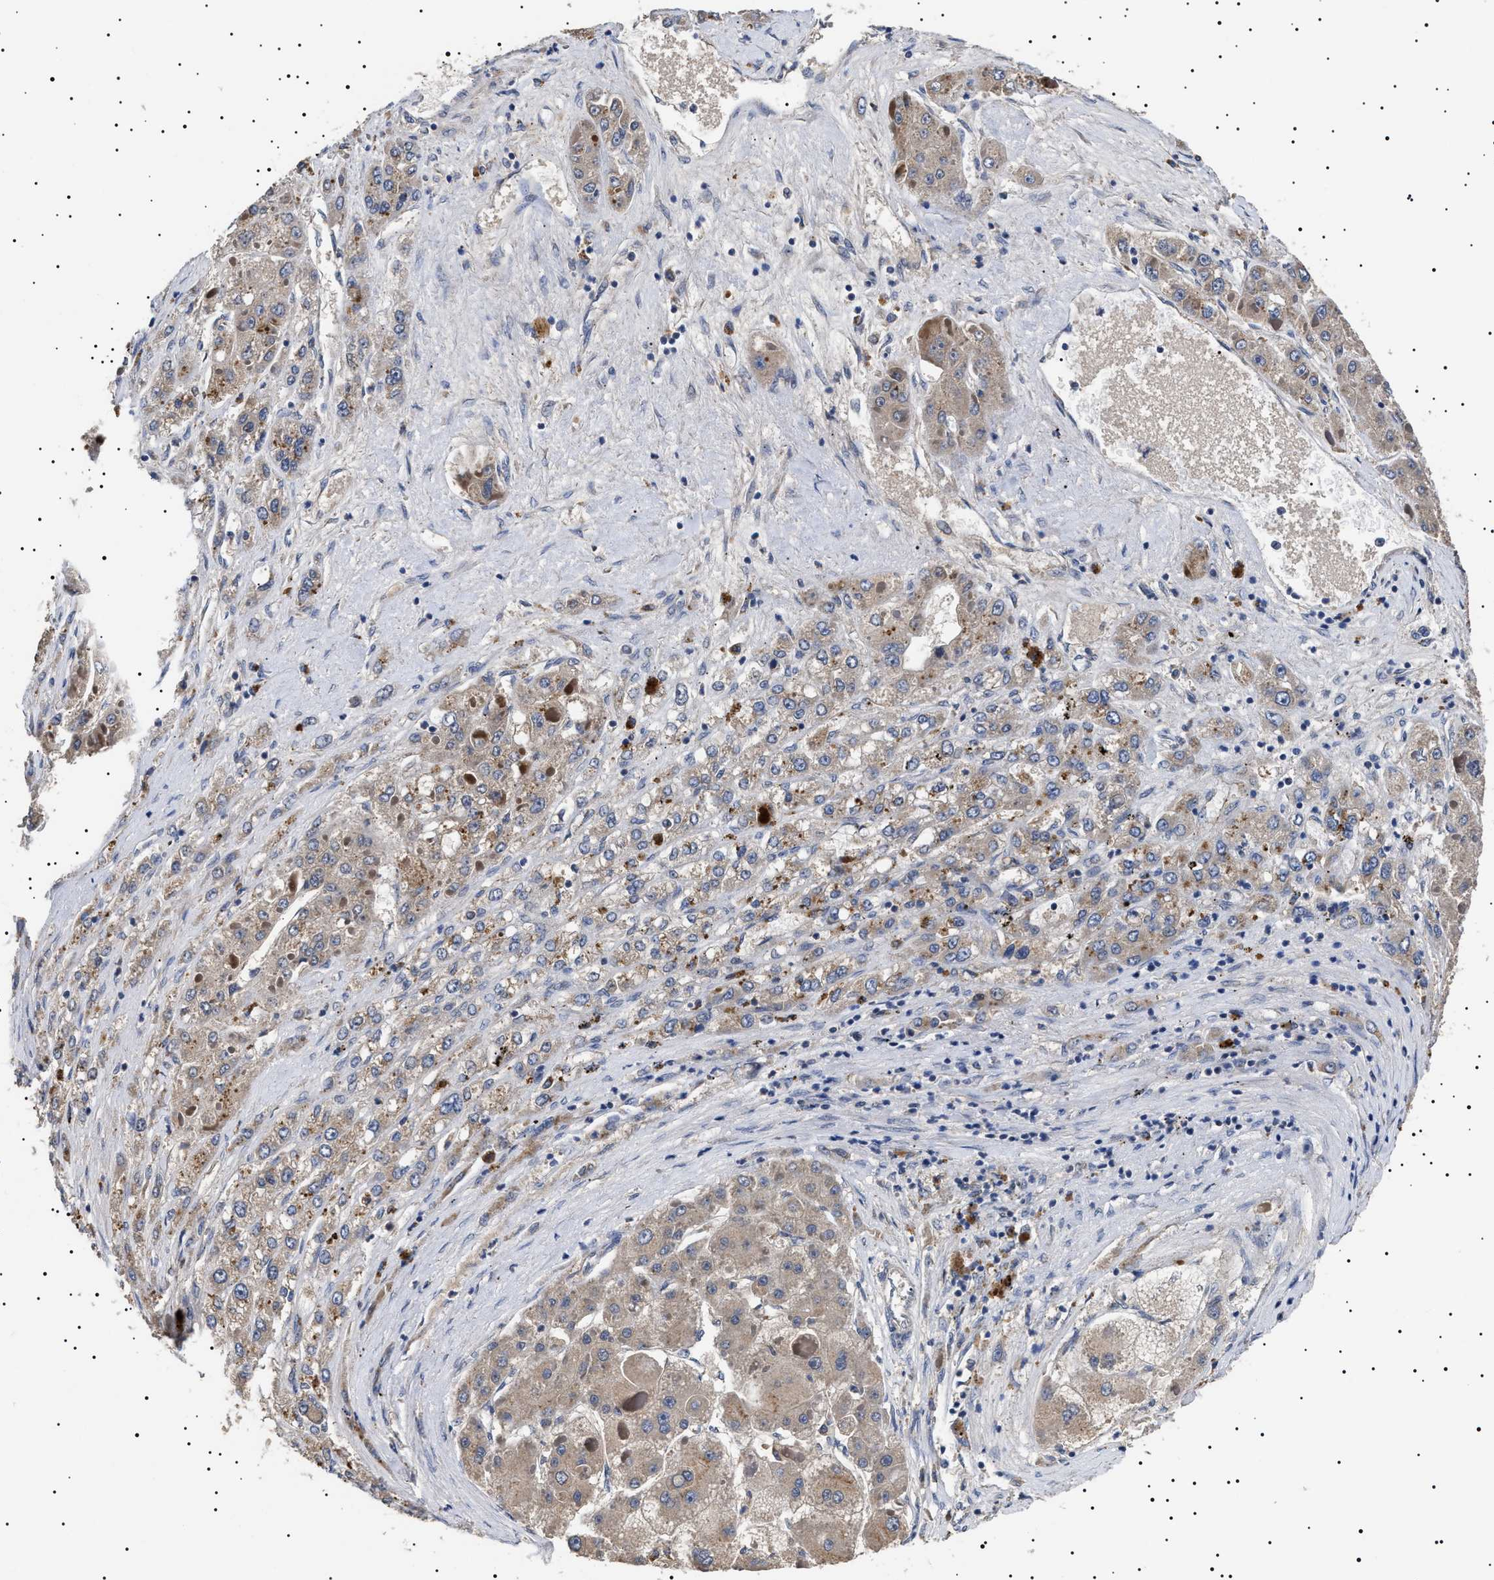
{"staining": {"intensity": "weak", "quantity": ">75%", "location": "cytoplasmic/membranous"}, "tissue": "liver cancer", "cell_type": "Tumor cells", "image_type": "cancer", "snomed": [{"axis": "morphology", "description": "Carcinoma, Hepatocellular, NOS"}, {"axis": "topography", "description": "Liver"}], "caption": "Liver cancer (hepatocellular carcinoma) was stained to show a protein in brown. There is low levels of weak cytoplasmic/membranous staining in about >75% of tumor cells.", "gene": "RAB34", "patient": {"sex": "female", "age": 73}}